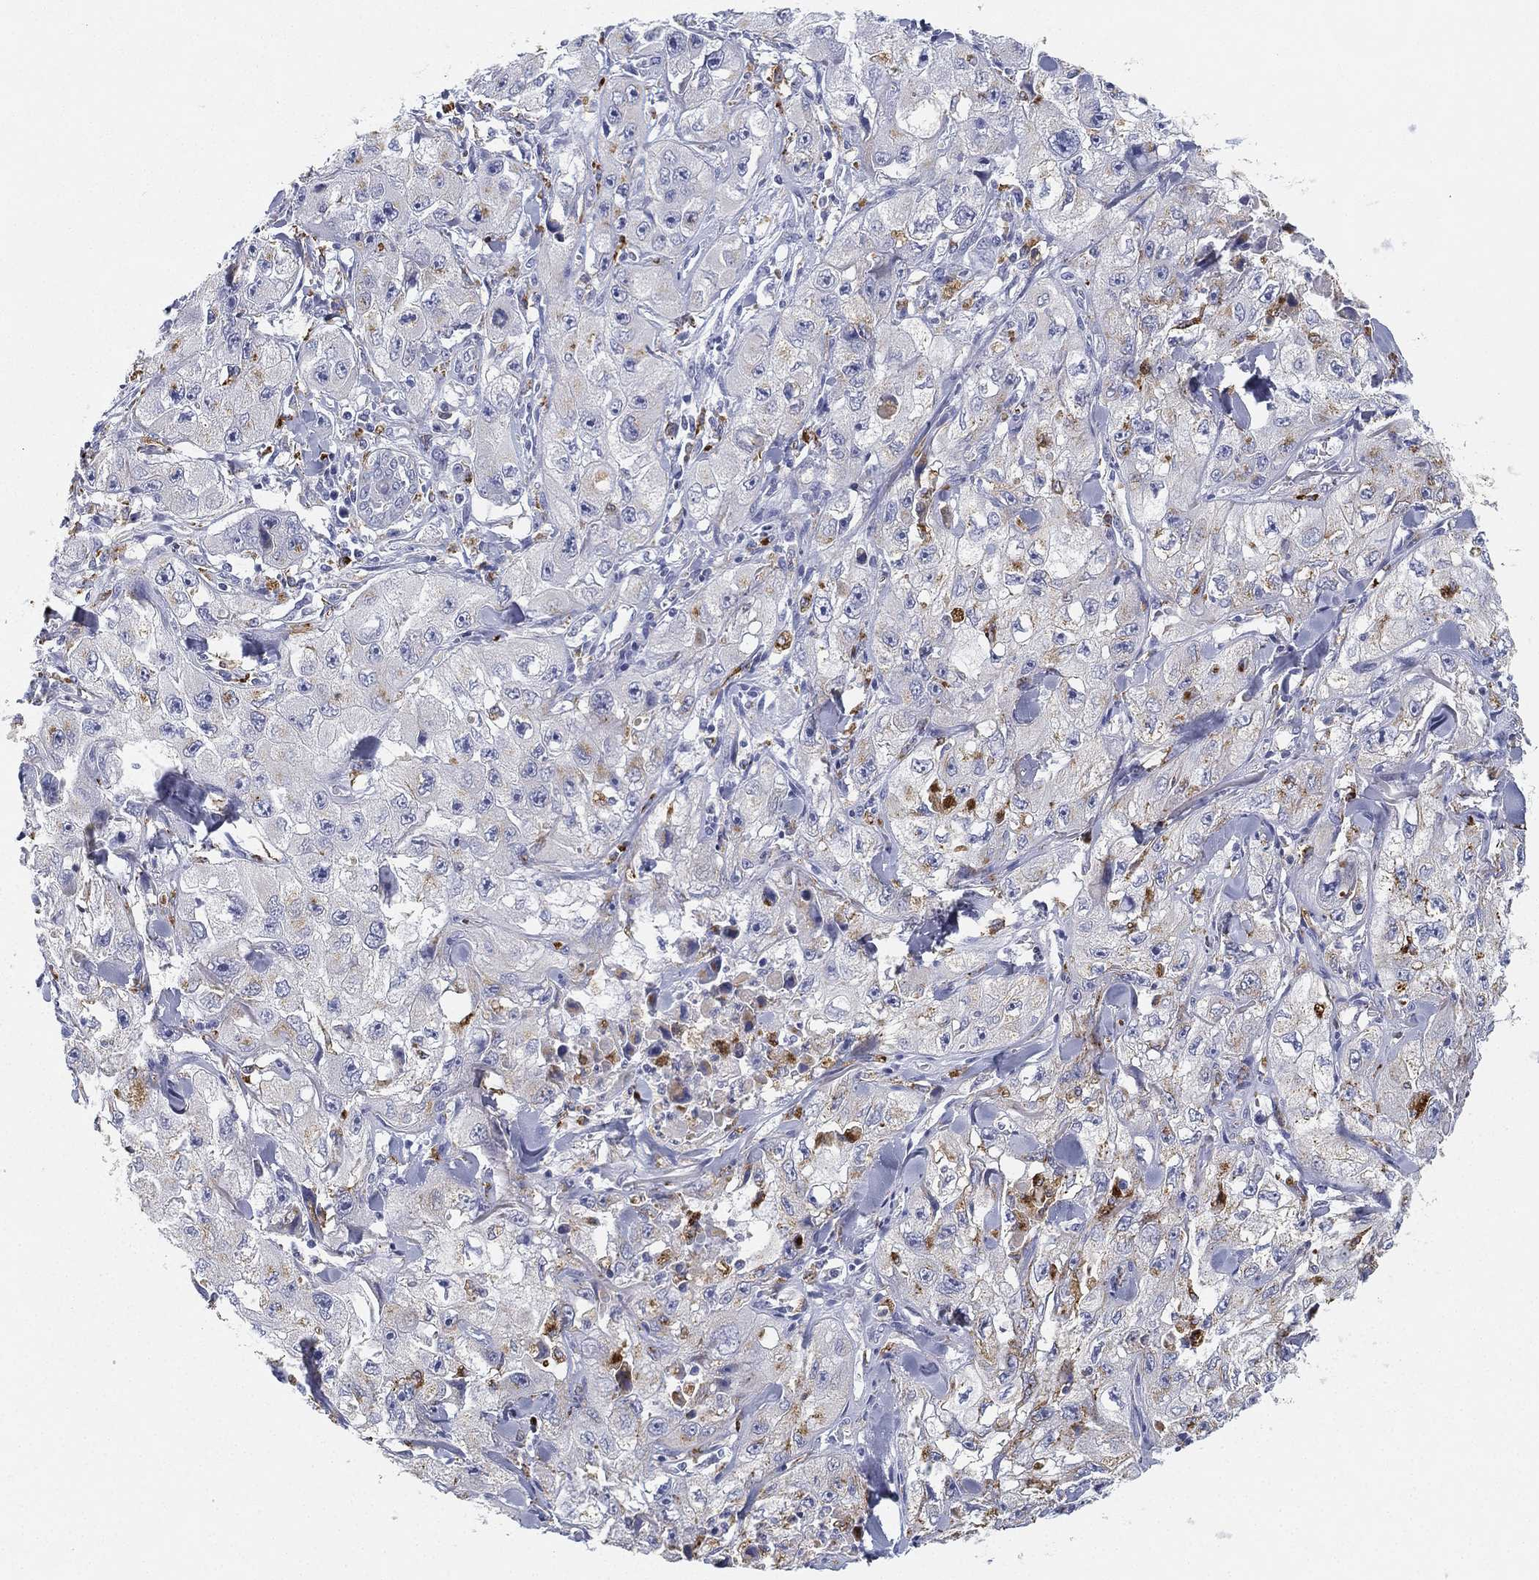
{"staining": {"intensity": "strong", "quantity": "<25%", "location": "cytoplasmic/membranous"}, "tissue": "skin cancer", "cell_type": "Tumor cells", "image_type": "cancer", "snomed": [{"axis": "morphology", "description": "Squamous cell carcinoma, NOS"}, {"axis": "topography", "description": "Skin"}, {"axis": "topography", "description": "Subcutis"}], "caption": "Skin squamous cell carcinoma tissue reveals strong cytoplasmic/membranous expression in approximately <25% of tumor cells", "gene": "NPC2", "patient": {"sex": "male", "age": 73}}